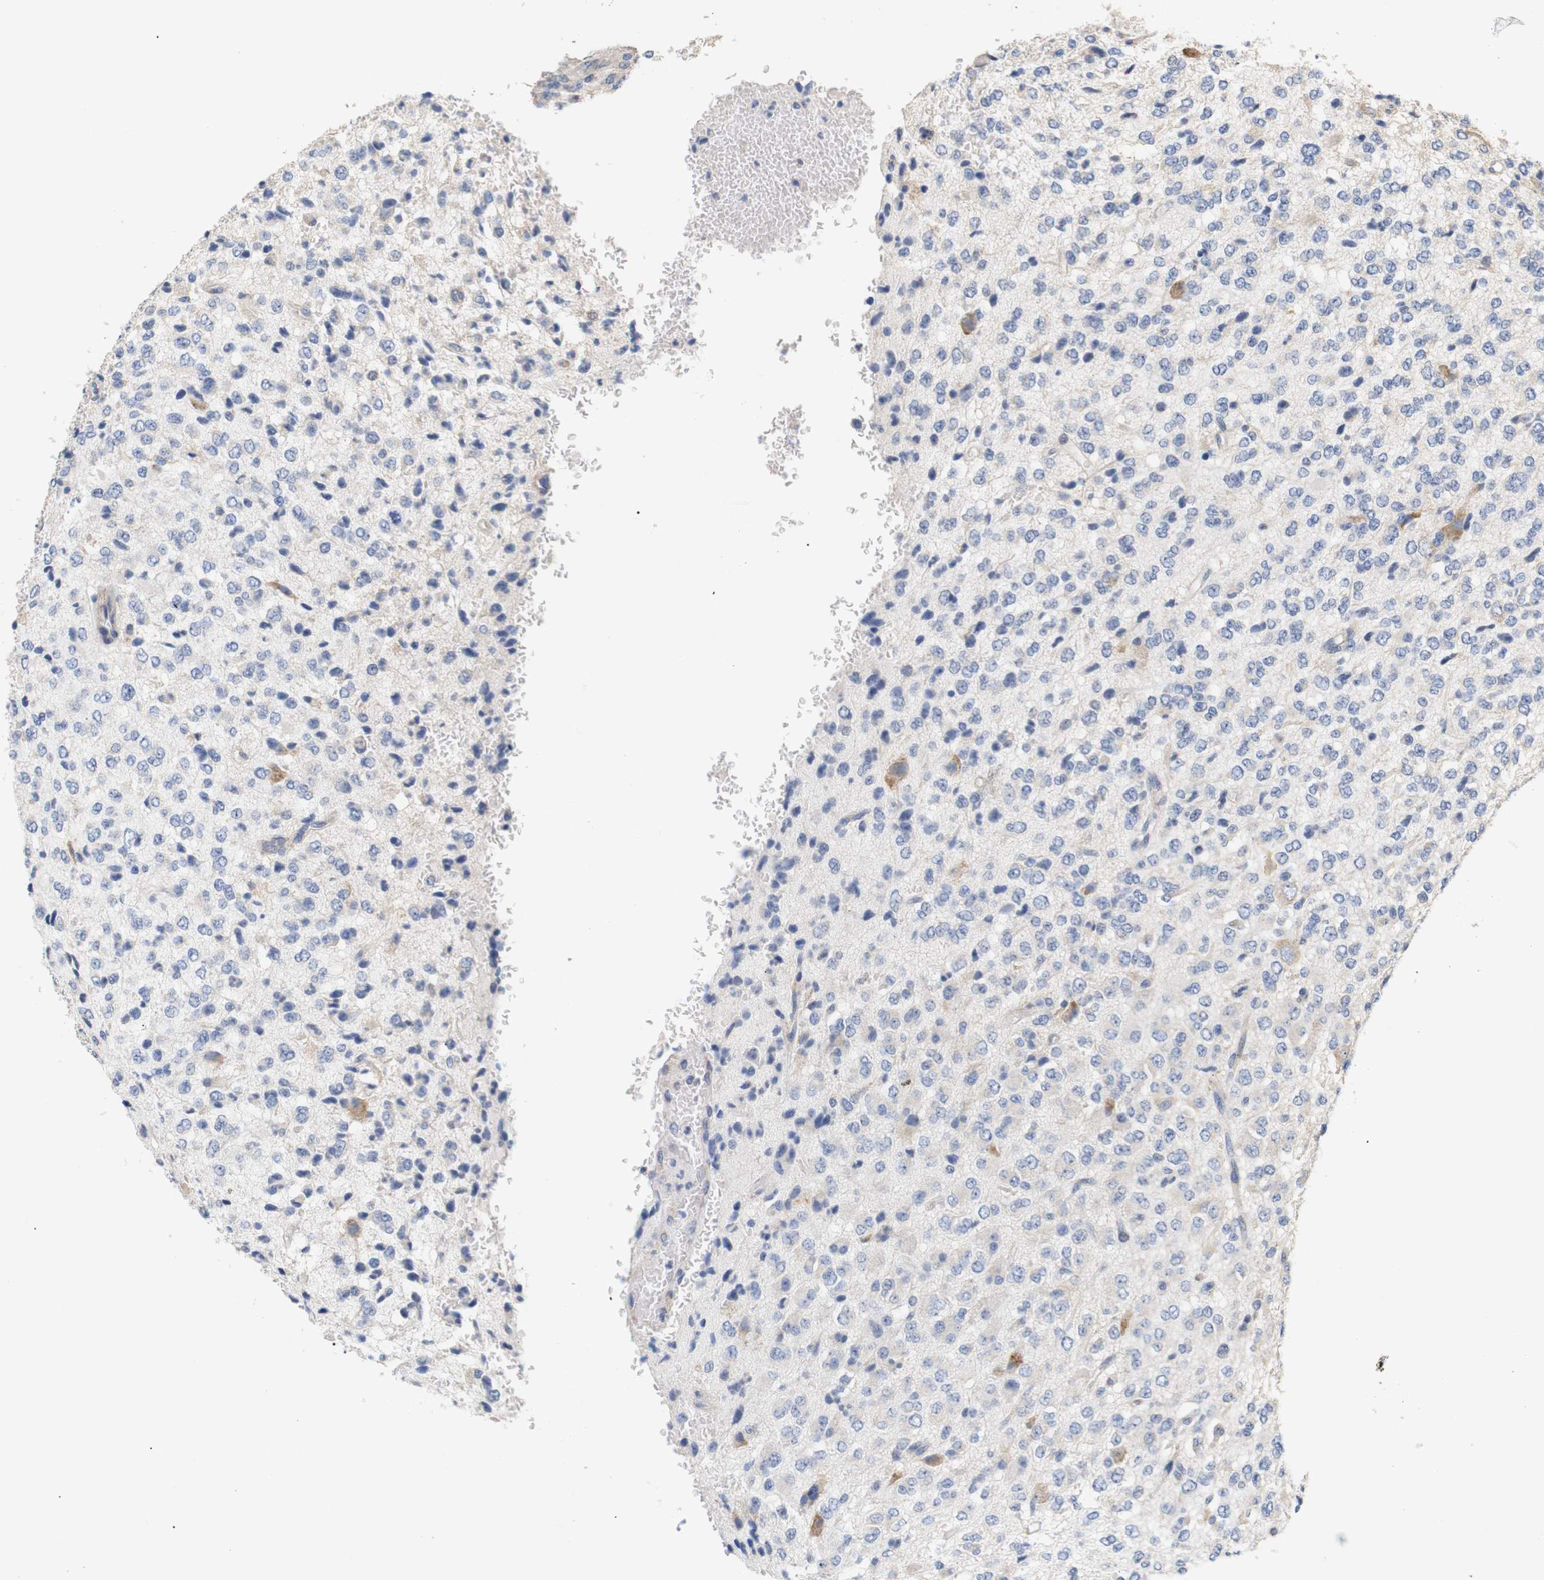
{"staining": {"intensity": "negative", "quantity": "none", "location": "none"}, "tissue": "glioma", "cell_type": "Tumor cells", "image_type": "cancer", "snomed": [{"axis": "morphology", "description": "Glioma, malignant, High grade"}, {"axis": "topography", "description": "pancreas cauda"}], "caption": "The IHC micrograph has no significant expression in tumor cells of malignant glioma (high-grade) tissue.", "gene": "TRIM5", "patient": {"sex": "male", "age": 60}}